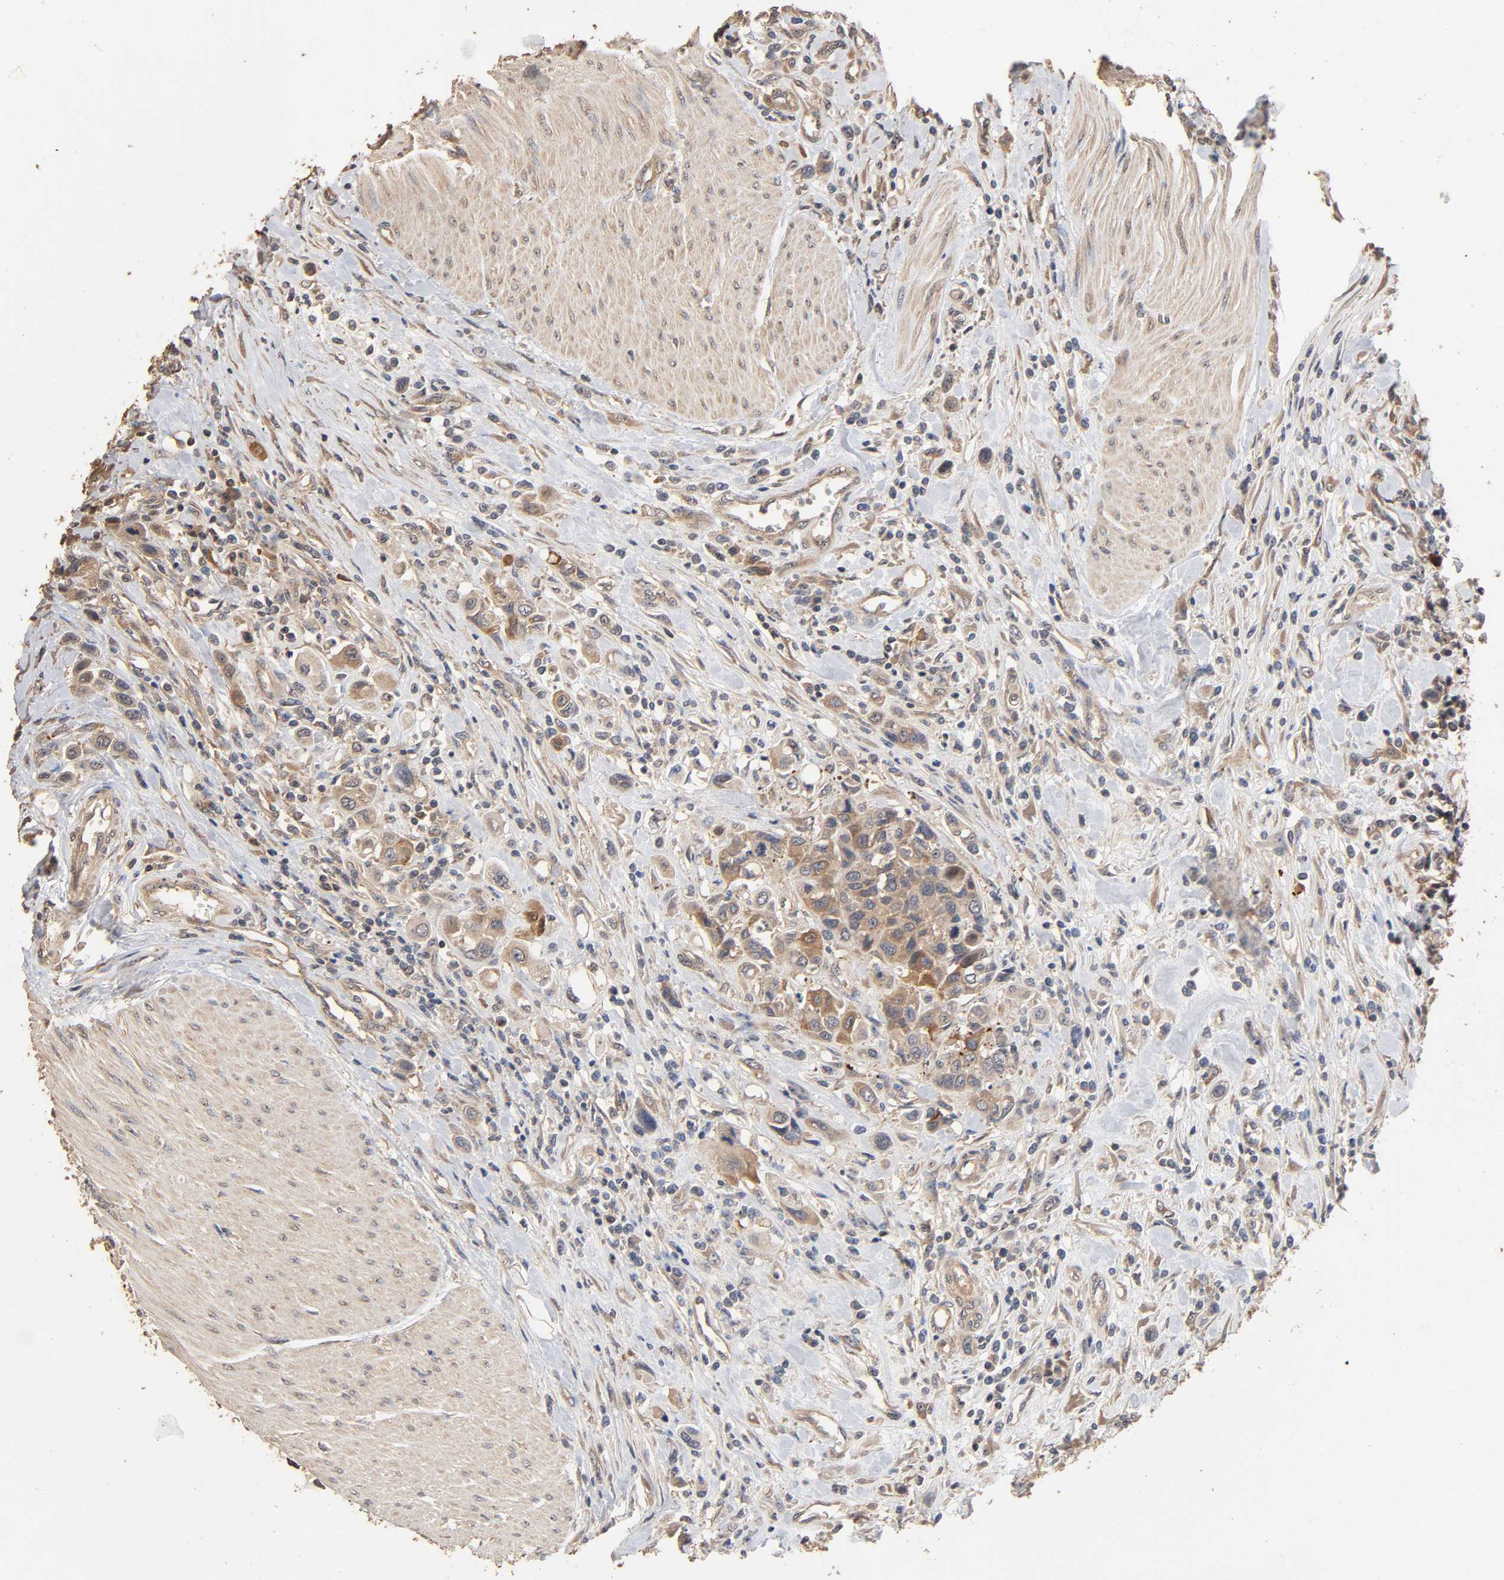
{"staining": {"intensity": "moderate", "quantity": ">75%", "location": "cytoplasmic/membranous"}, "tissue": "urothelial cancer", "cell_type": "Tumor cells", "image_type": "cancer", "snomed": [{"axis": "morphology", "description": "Urothelial carcinoma, High grade"}, {"axis": "topography", "description": "Urinary bladder"}], "caption": "A brown stain shows moderate cytoplasmic/membranous positivity of a protein in high-grade urothelial carcinoma tumor cells. (Stains: DAB (3,3'-diaminobenzidine) in brown, nuclei in blue, Microscopy: brightfield microscopy at high magnification).", "gene": "ARHGEF7", "patient": {"sex": "male", "age": 50}}